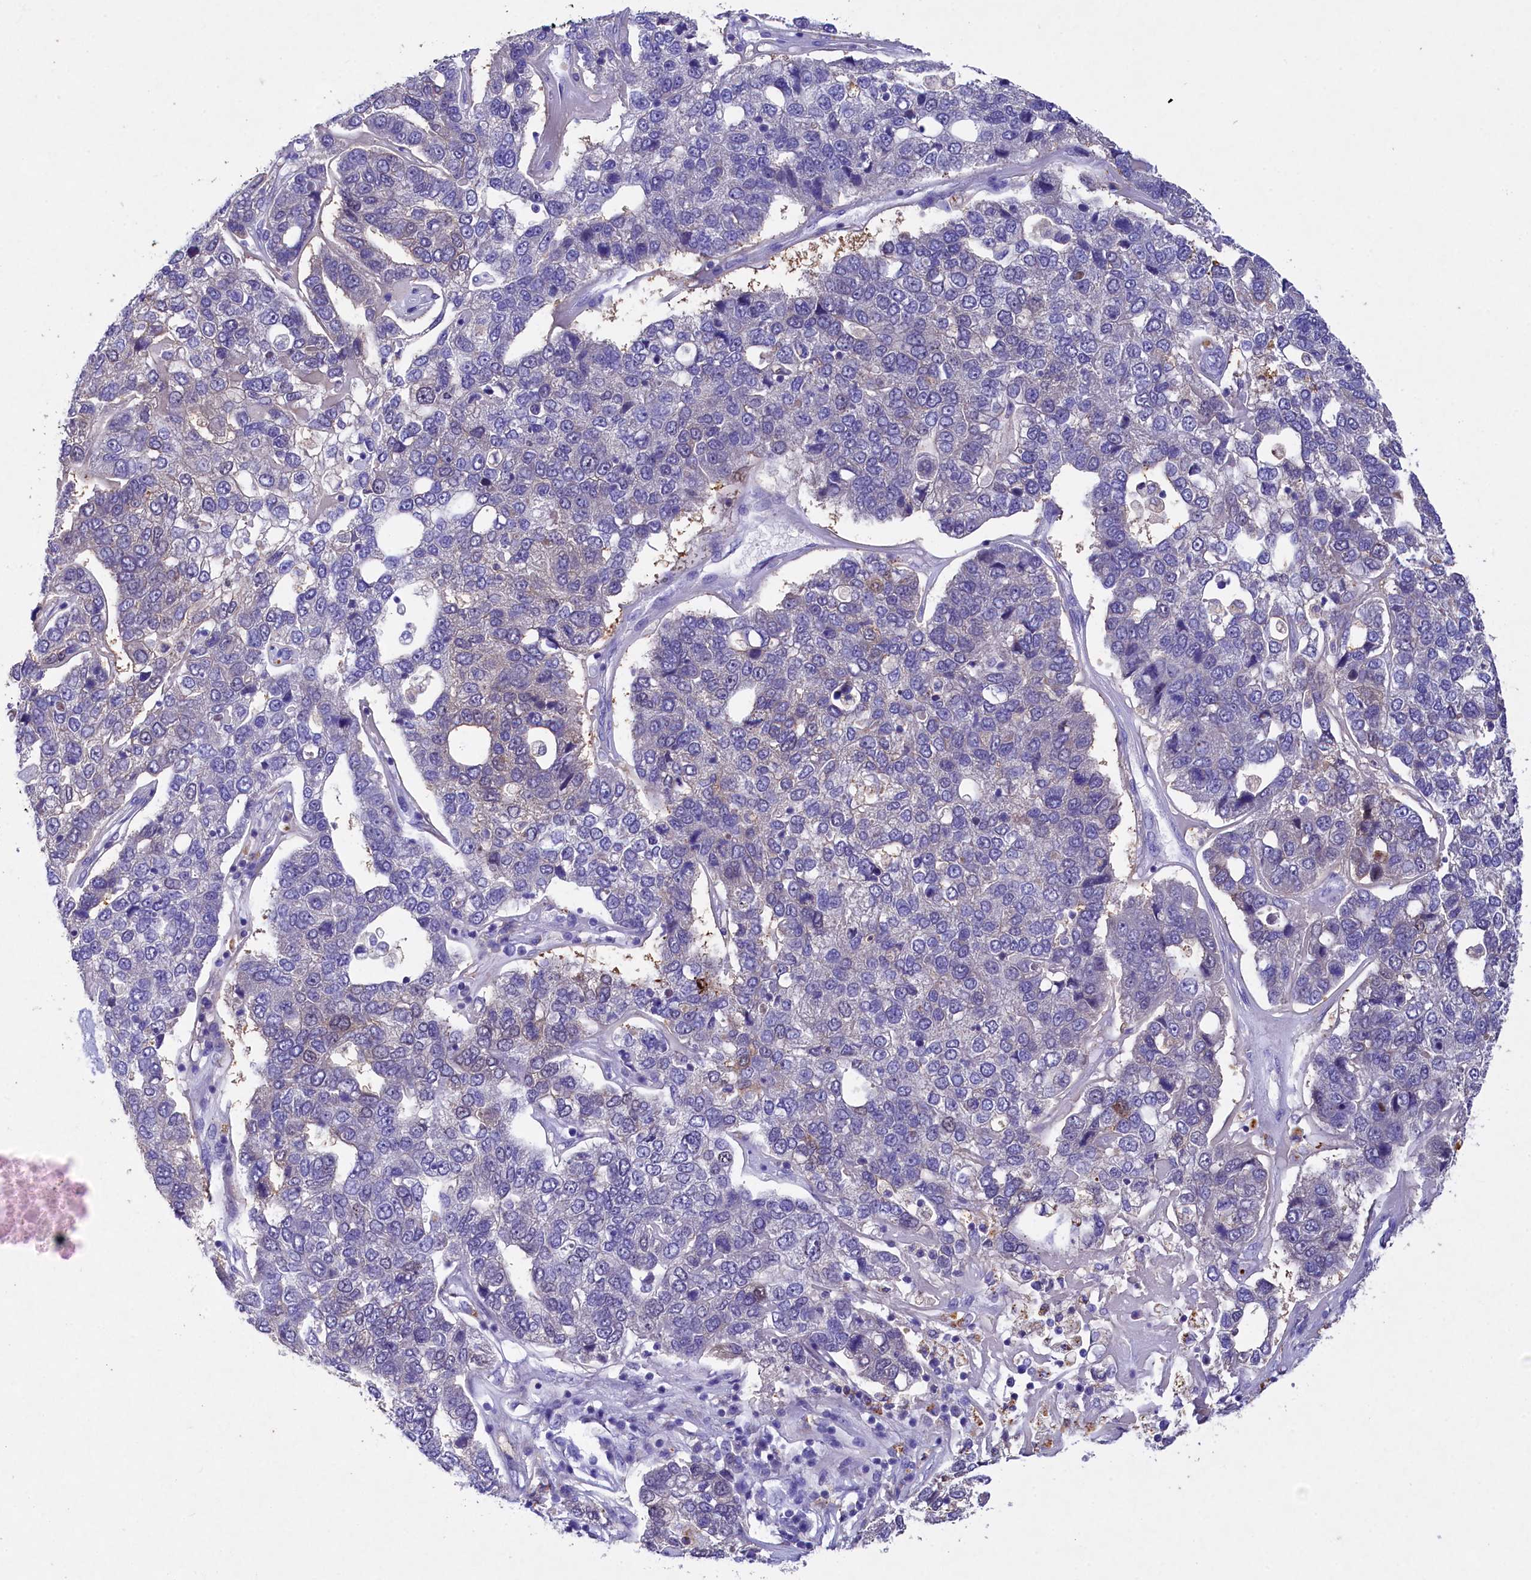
{"staining": {"intensity": "negative", "quantity": "none", "location": "none"}, "tissue": "pancreatic cancer", "cell_type": "Tumor cells", "image_type": "cancer", "snomed": [{"axis": "morphology", "description": "Adenocarcinoma, NOS"}, {"axis": "topography", "description": "Pancreas"}], "caption": "An immunohistochemistry micrograph of pancreatic cancer (adenocarcinoma) is shown. There is no staining in tumor cells of pancreatic cancer (adenocarcinoma).", "gene": "TGDS", "patient": {"sex": "female", "age": 61}}